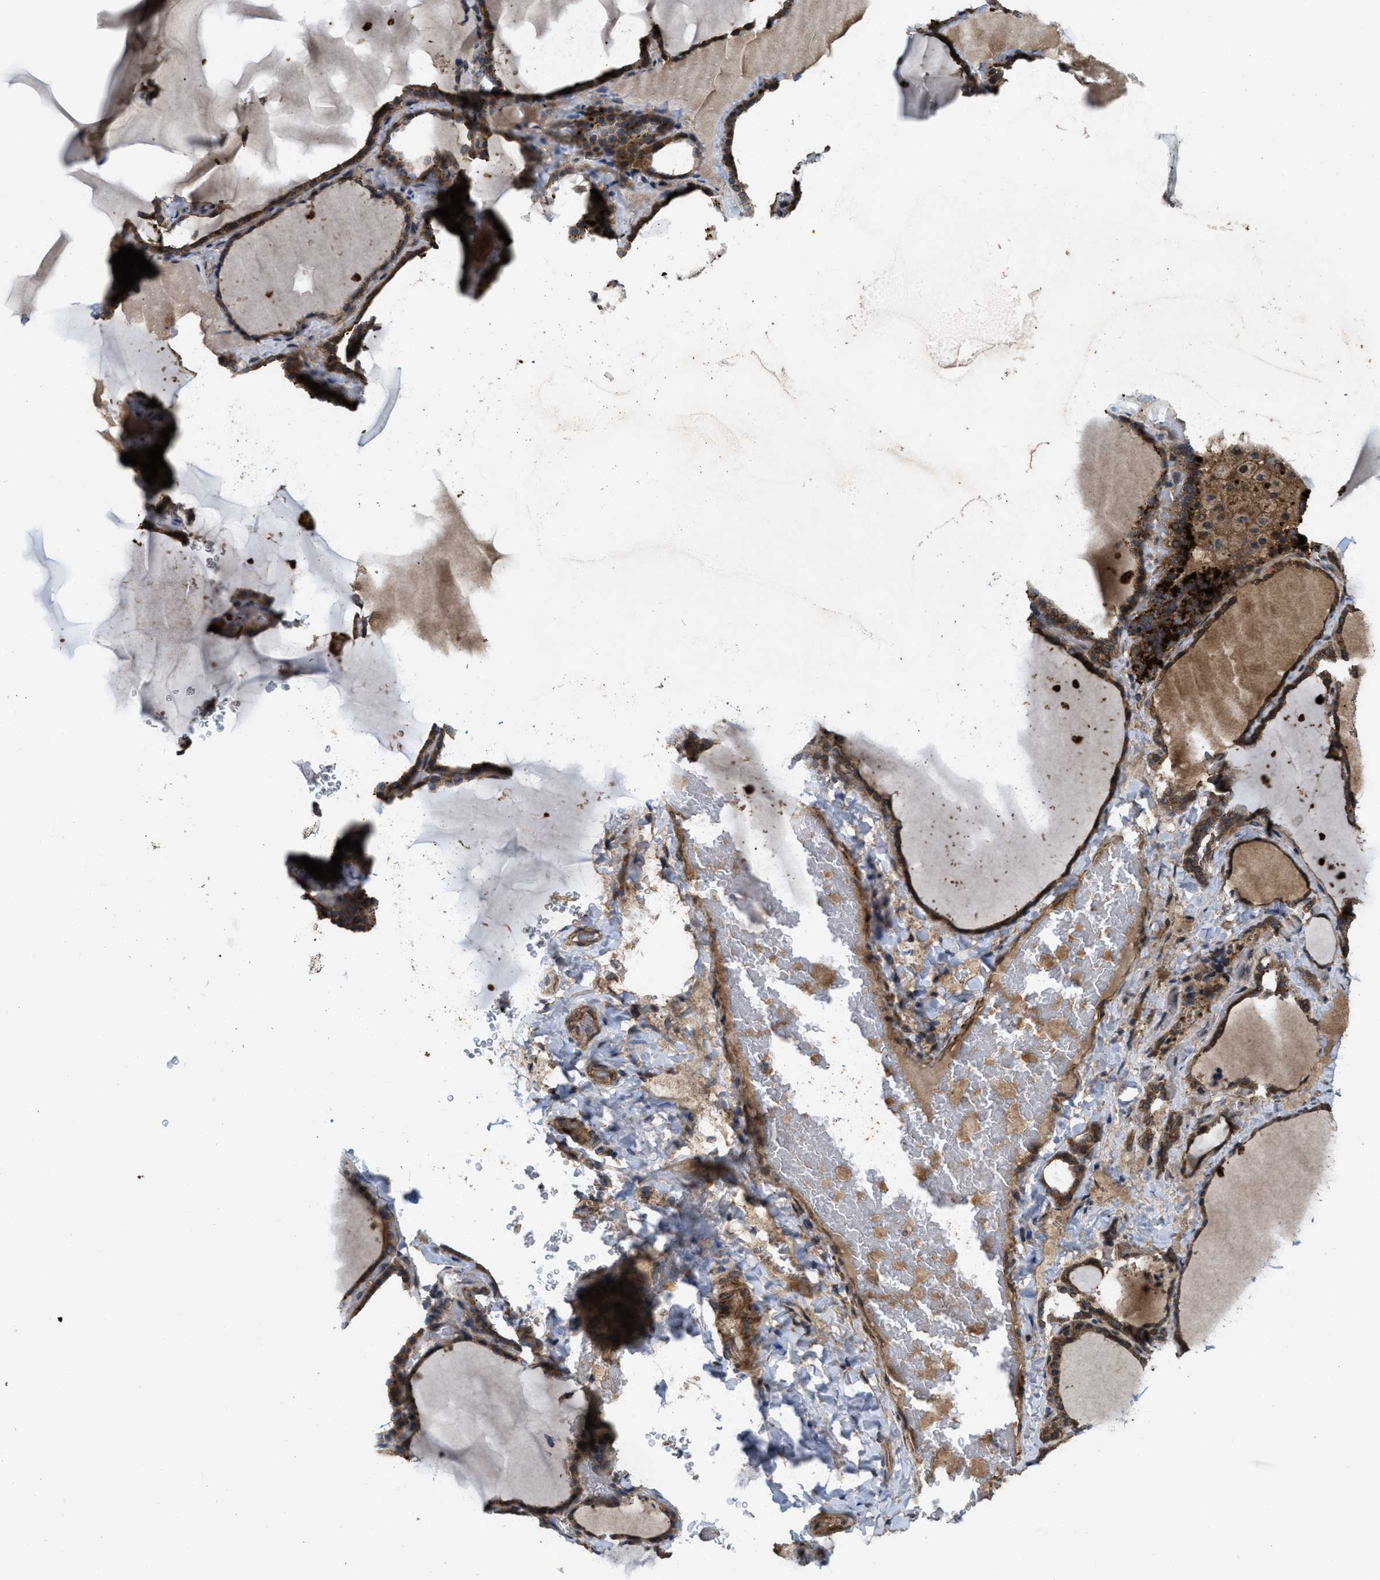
{"staining": {"intensity": "moderate", "quantity": ">75%", "location": "cytoplasmic/membranous"}, "tissue": "thyroid gland", "cell_type": "Glandular cells", "image_type": "normal", "snomed": [{"axis": "morphology", "description": "Normal tissue, NOS"}, {"axis": "topography", "description": "Thyroid gland"}], "caption": "A micrograph of thyroid gland stained for a protein exhibits moderate cytoplasmic/membranous brown staining in glandular cells.", "gene": "FZD6", "patient": {"sex": "female", "age": 28}}